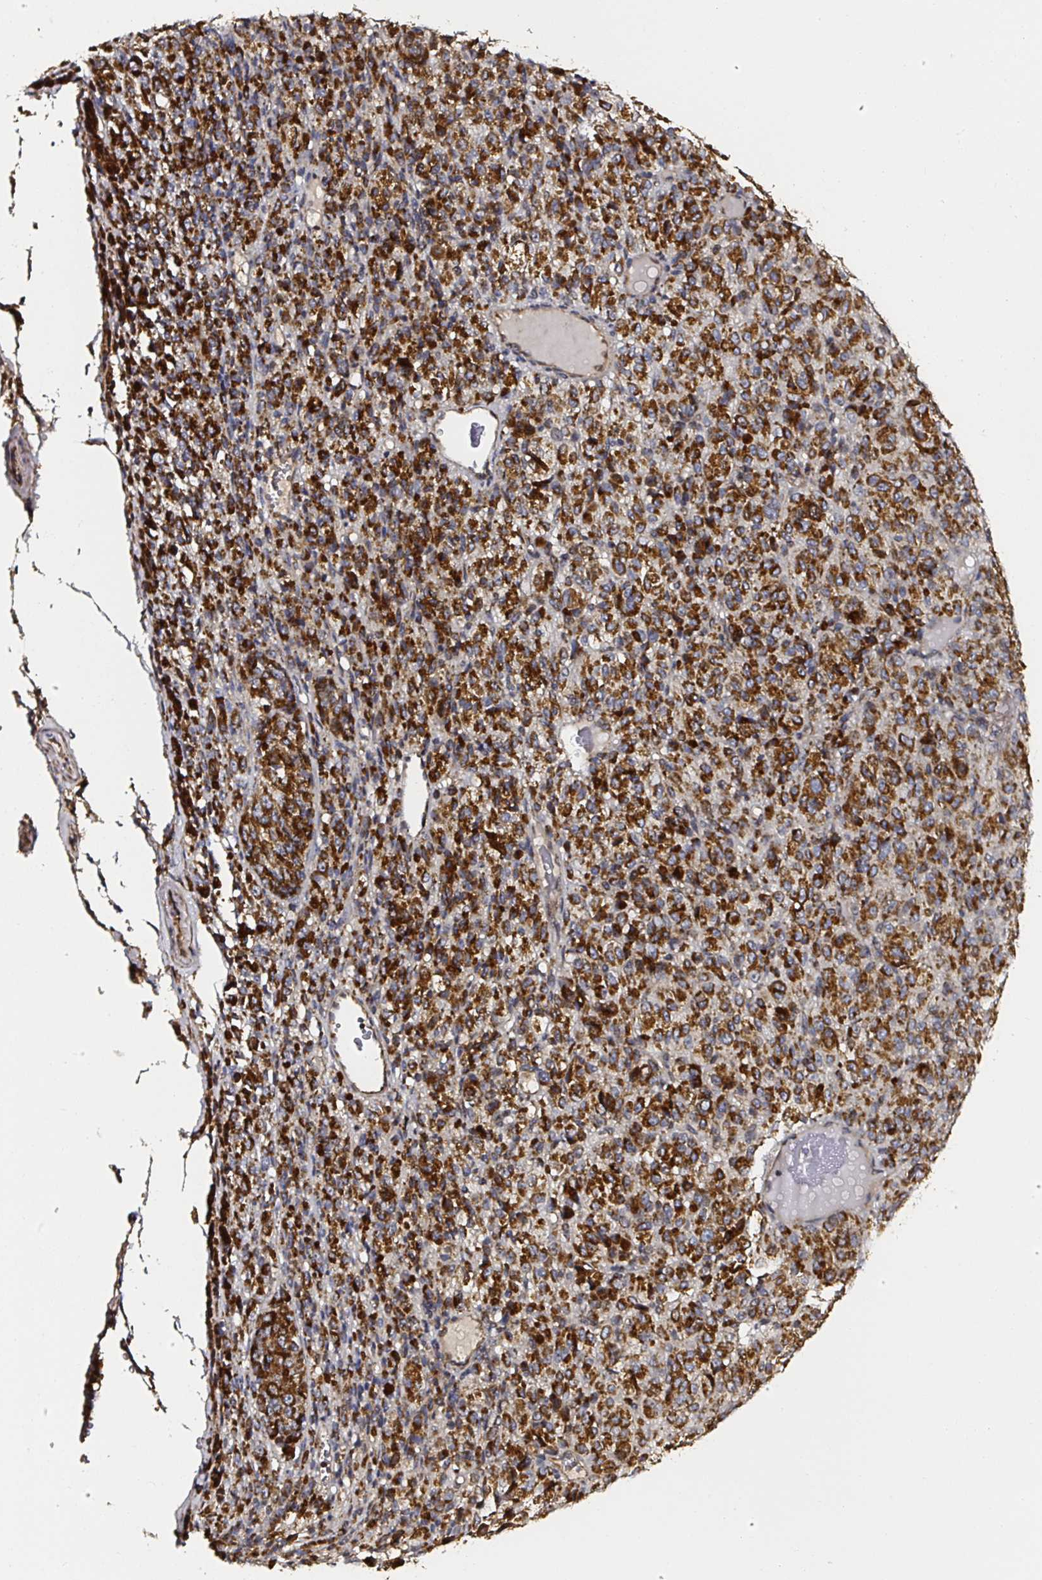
{"staining": {"intensity": "strong", "quantity": ">75%", "location": "cytoplasmic/membranous"}, "tissue": "melanoma", "cell_type": "Tumor cells", "image_type": "cancer", "snomed": [{"axis": "morphology", "description": "Malignant melanoma, Metastatic site"}, {"axis": "topography", "description": "Brain"}], "caption": "The immunohistochemical stain shows strong cytoplasmic/membranous expression in tumor cells of melanoma tissue.", "gene": "ATAD3B", "patient": {"sex": "female", "age": 56}}